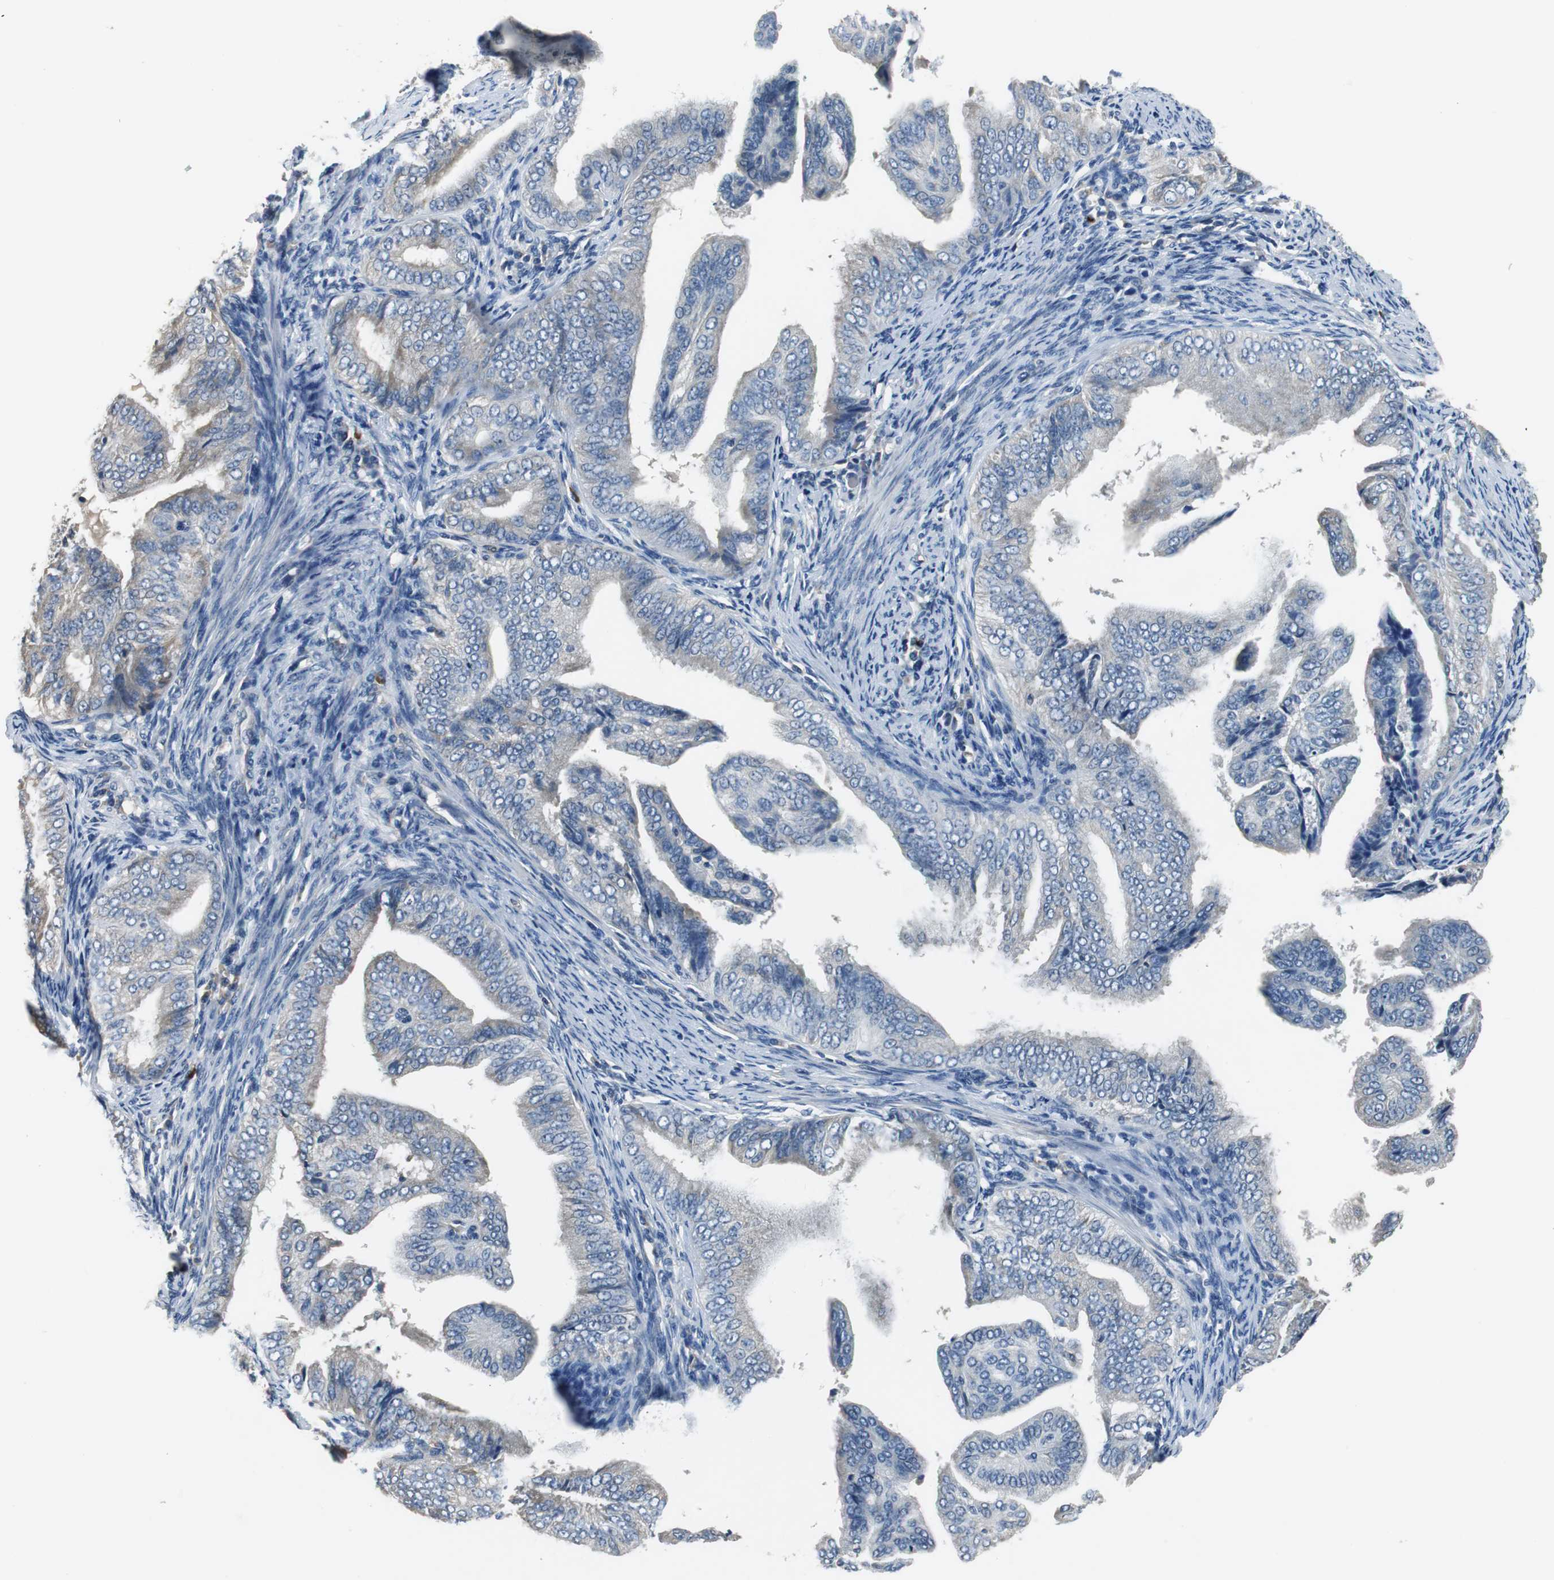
{"staining": {"intensity": "negative", "quantity": "none", "location": "none"}, "tissue": "endometrial cancer", "cell_type": "Tumor cells", "image_type": "cancer", "snomed": [{"axis": "morphology", "description": "Adenocarcinoma, NOS"}, {"axis": "topography", "description": "Endometrium"}], "caption": "The image reveals no significant staining in tumor cells of endometrial cancer. (DAB (3,3'-diaminobenzidine) IHC visualized using brightfield microscopy, high magnification).", "gene": "MTIF2", "patient": {"sex": "female", "age": 58}}